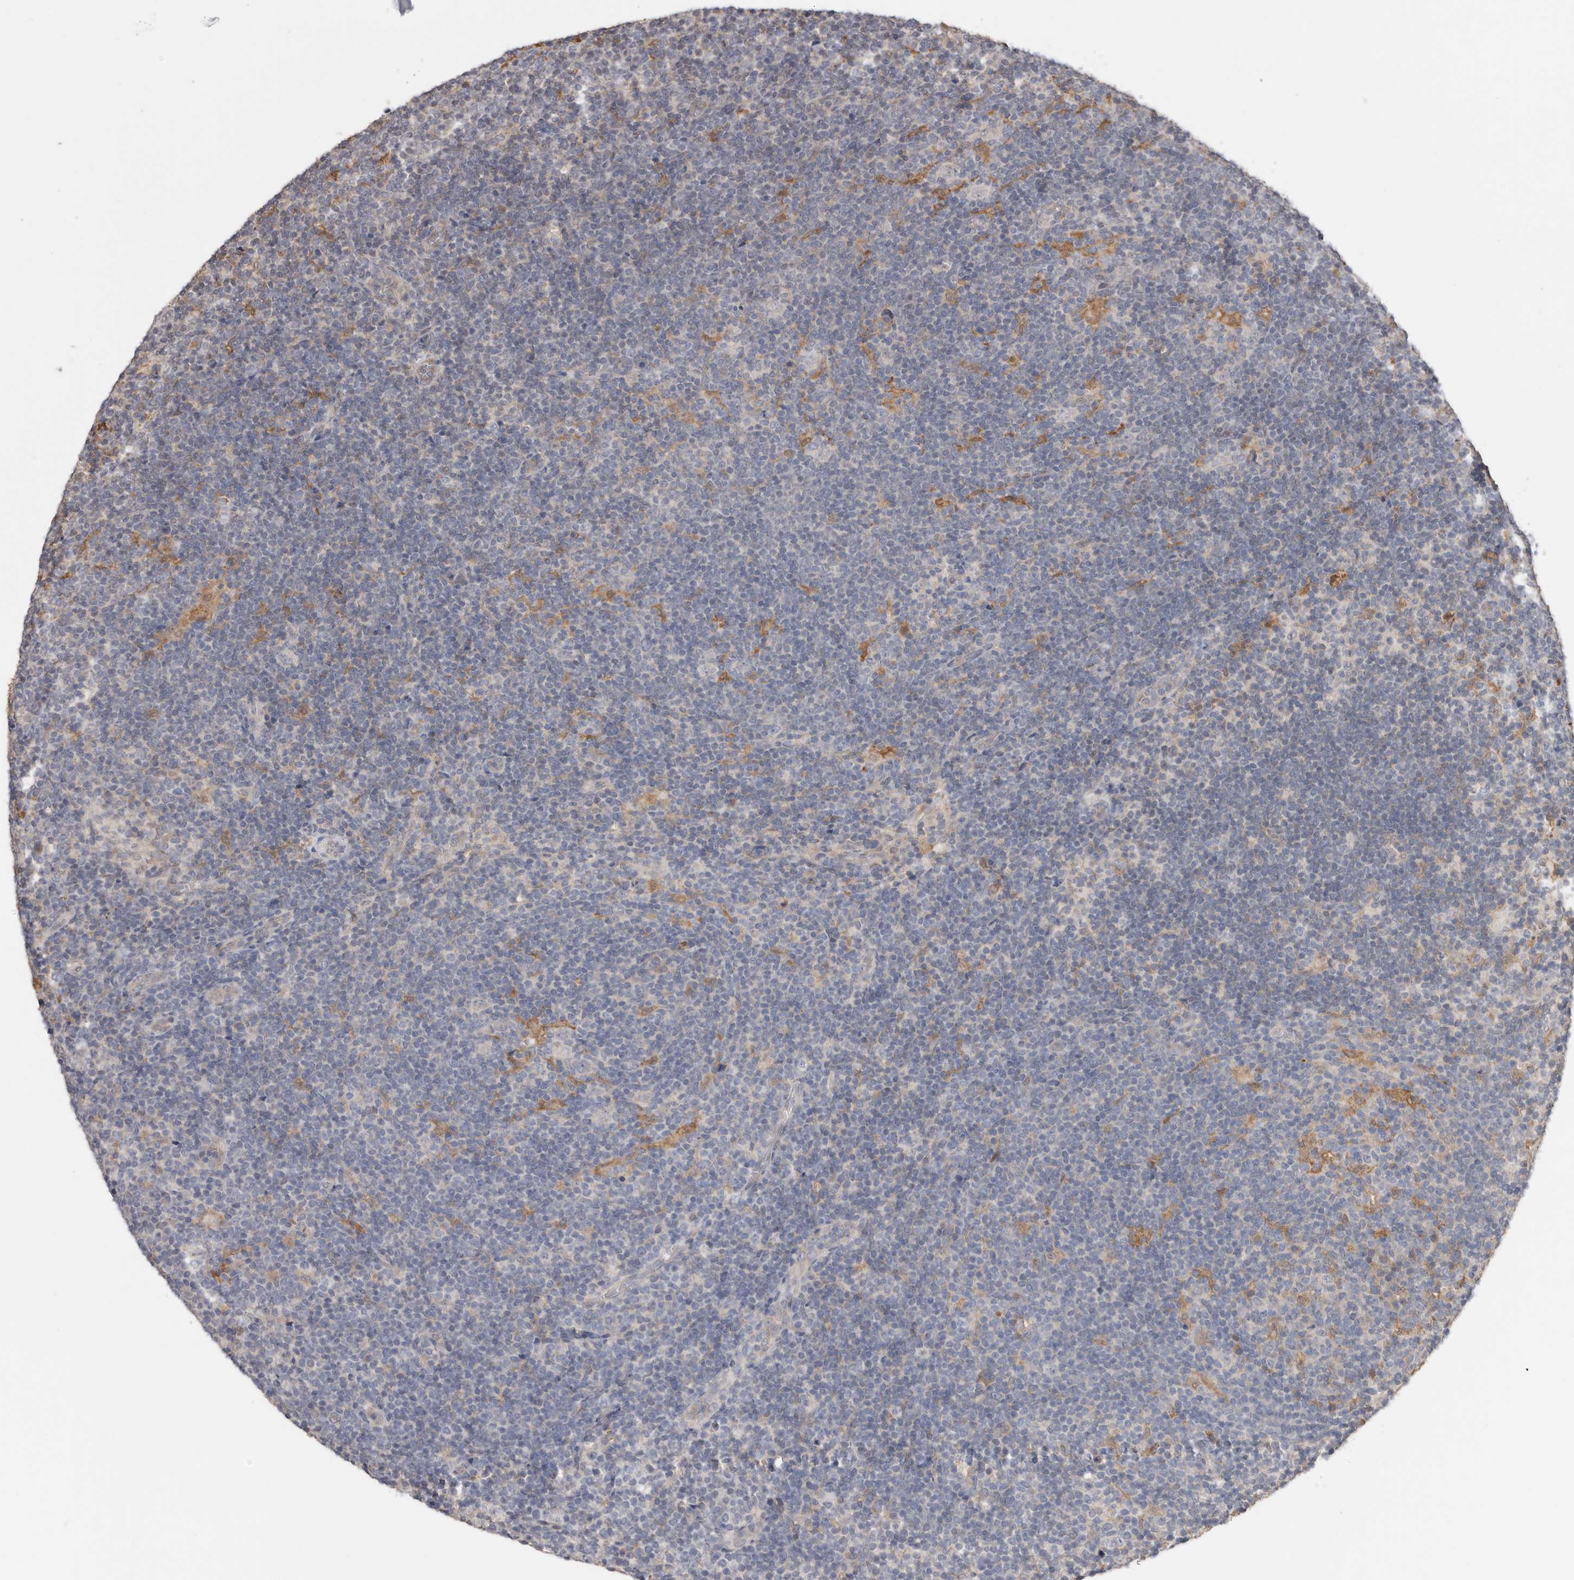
{"staining": {"intensity": "negative", "quantity": "none", "location": "none"}, "tissue": "lymphoma", "cell_type": "Tumor cells", "image_type": "cancer", "snomed": [{"axis": "morphology", "description": "Hodgkin's disease, NOS"}, {"axis": "topography", "description": "Lymph node"}], "caption": "IHC of human Hodgkin's disease displays no staining in tumor cells.", "gene": "RSPO2", "patient": {"sex": "female", "age": 57}}